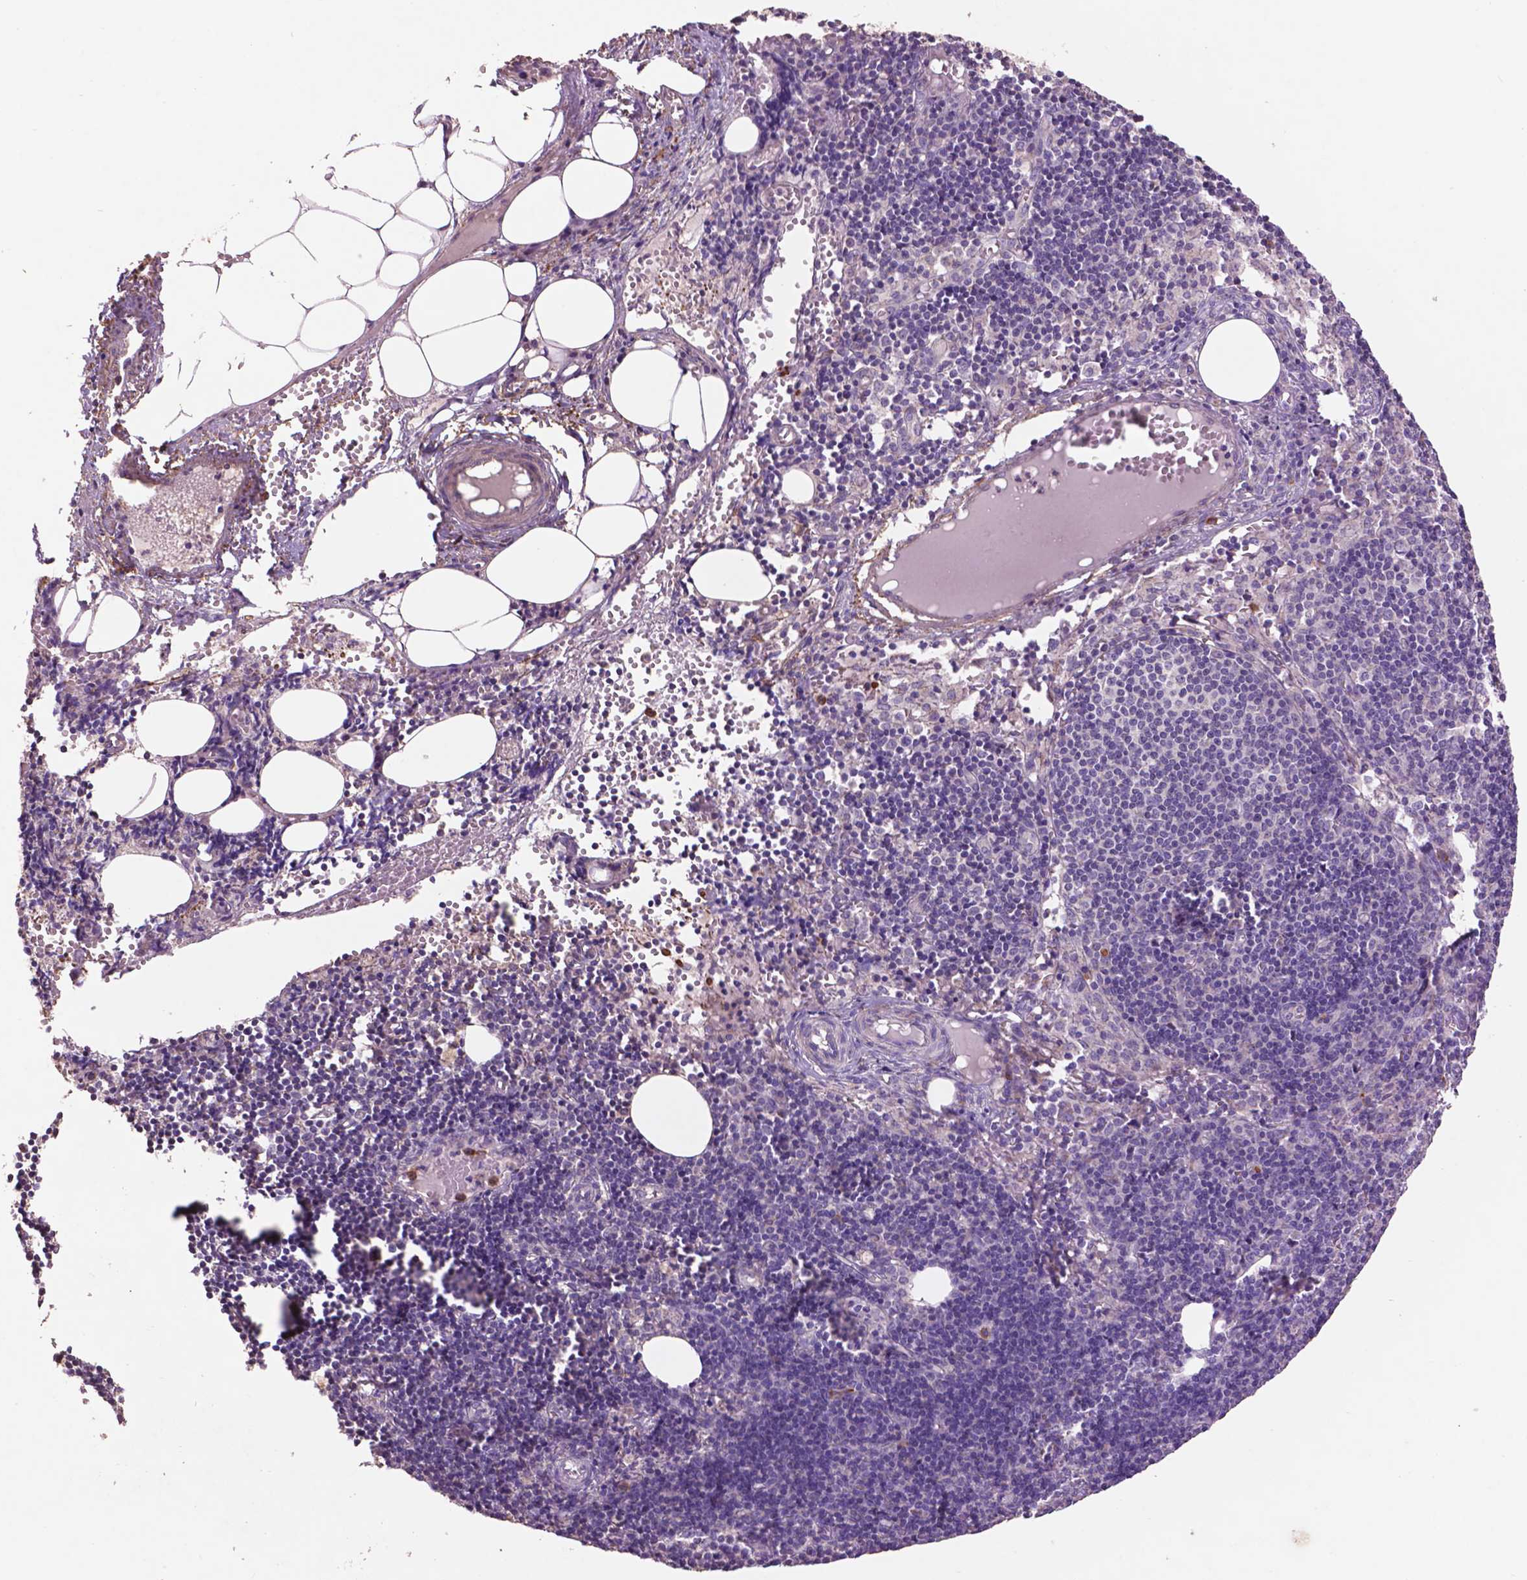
{"staining": {"intensity": "negative", "quantity": "none", "location": "none"}, "tissue": "lymph node", "cell_type": "Germinal center cells", "image_type": "normal", "snomed": [{"axis": "morphology", "description": "Normal tissue, NOS"}, {"axis": "topography", "description": "Lymph node"}], "caption": "Germinal center cells show no significant staining in unremarkable lymph node.", "gene": "LRRC3C", "patient": {"sex": "female", "age": 41}}